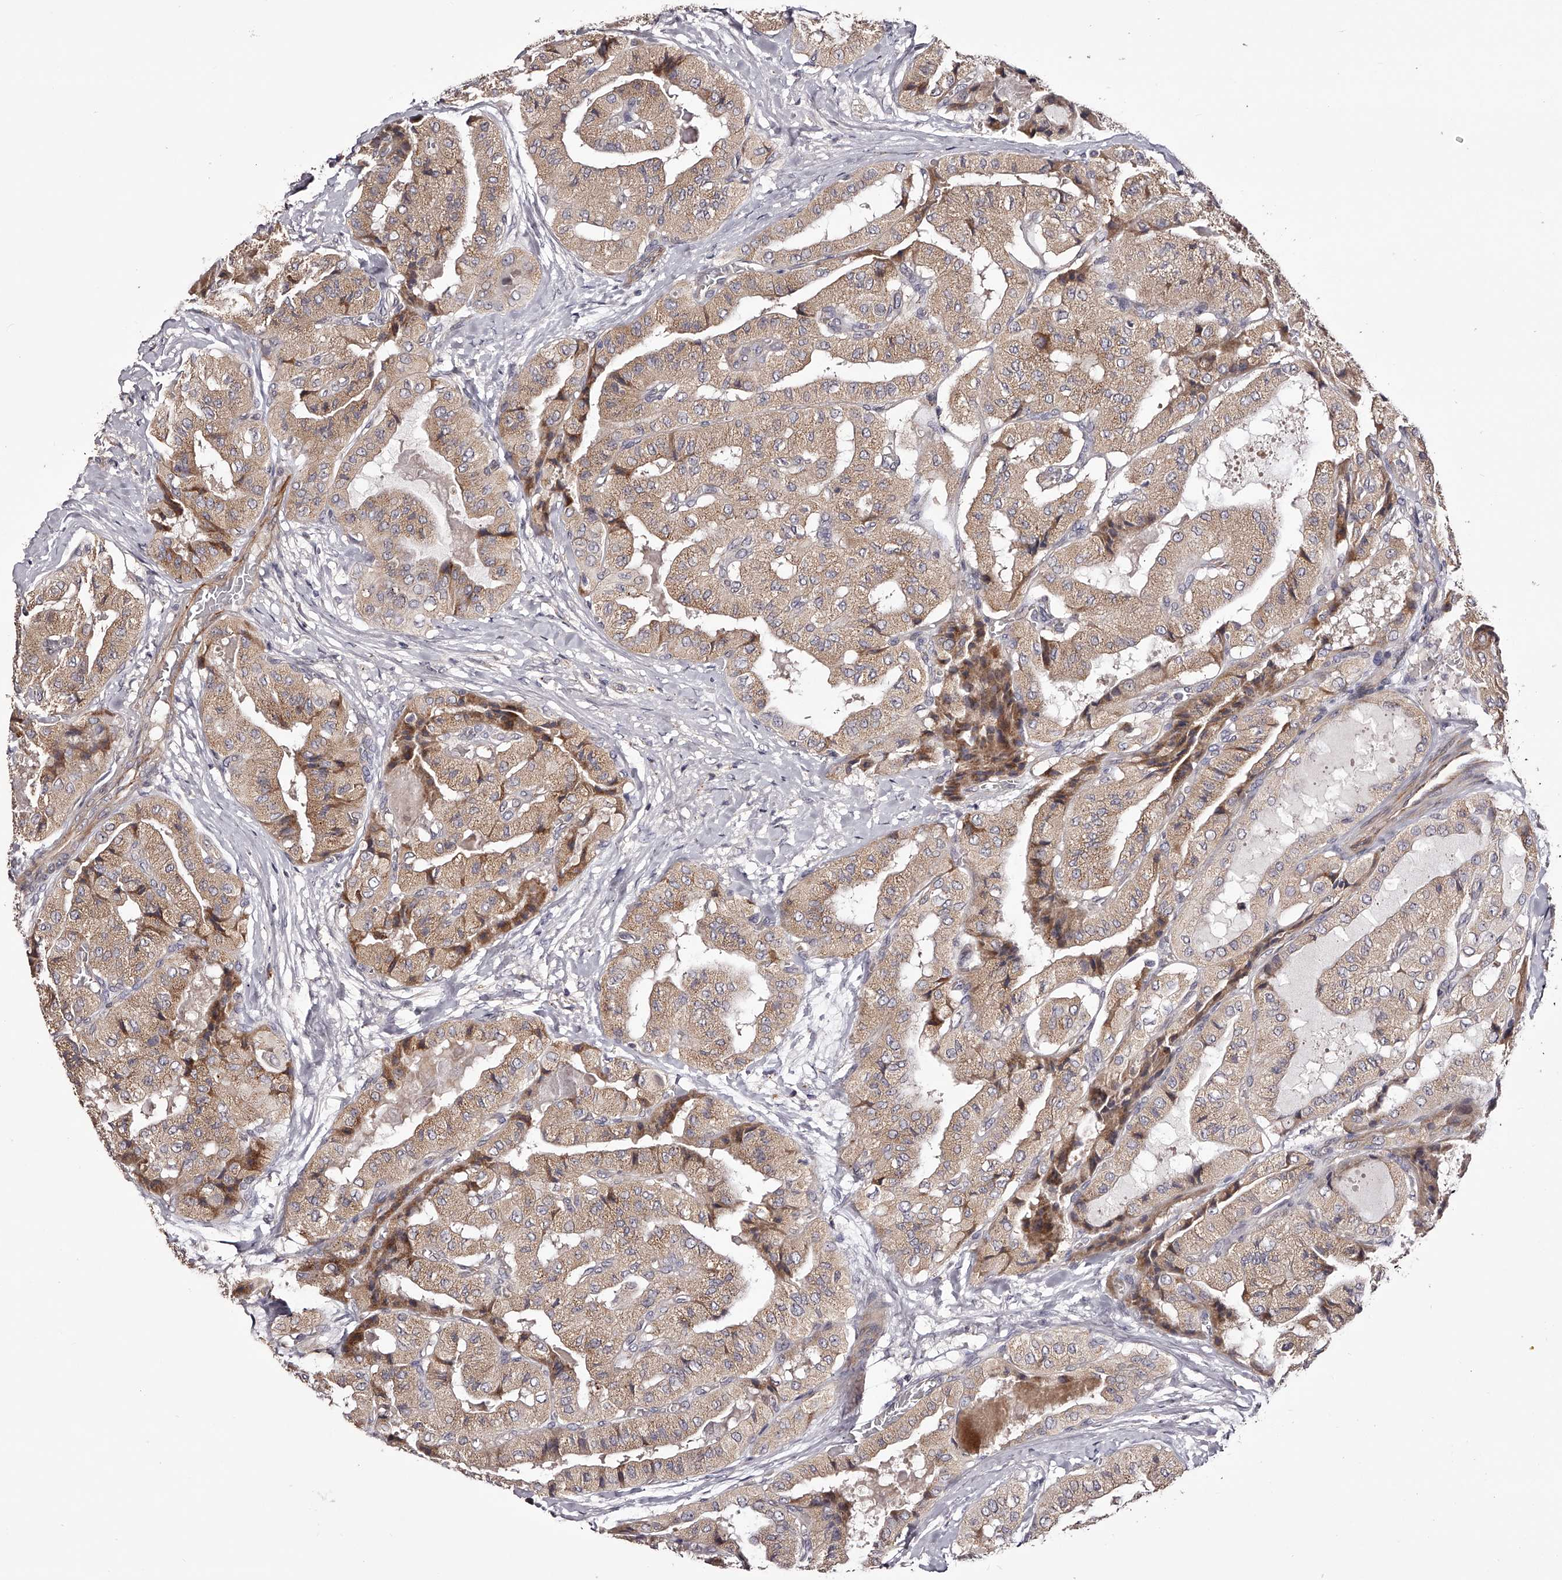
{"staining": {"intensity": "moderate", "quantity": ">75%", "location": "cytoplasmic/membranous"}, "tissue": "thyroid cancer", "cell_type": "Tumor cells", "image_type": "cancer", "snomed": [{"axis": "morphology", "description": "Papillary adenocarcinoma, NOS"}, {"axis": "topography", "description": "Thyroid gland"}], "caption": "Thyroid papillary adenocarcinoma was stained to show a protein in brown. There is medium levels of moderate cytoplasmic/membranous expression in about >75% of tumor cells.", "gene": "ODF2L", "patient": {"sex": "female", "age": 59}}